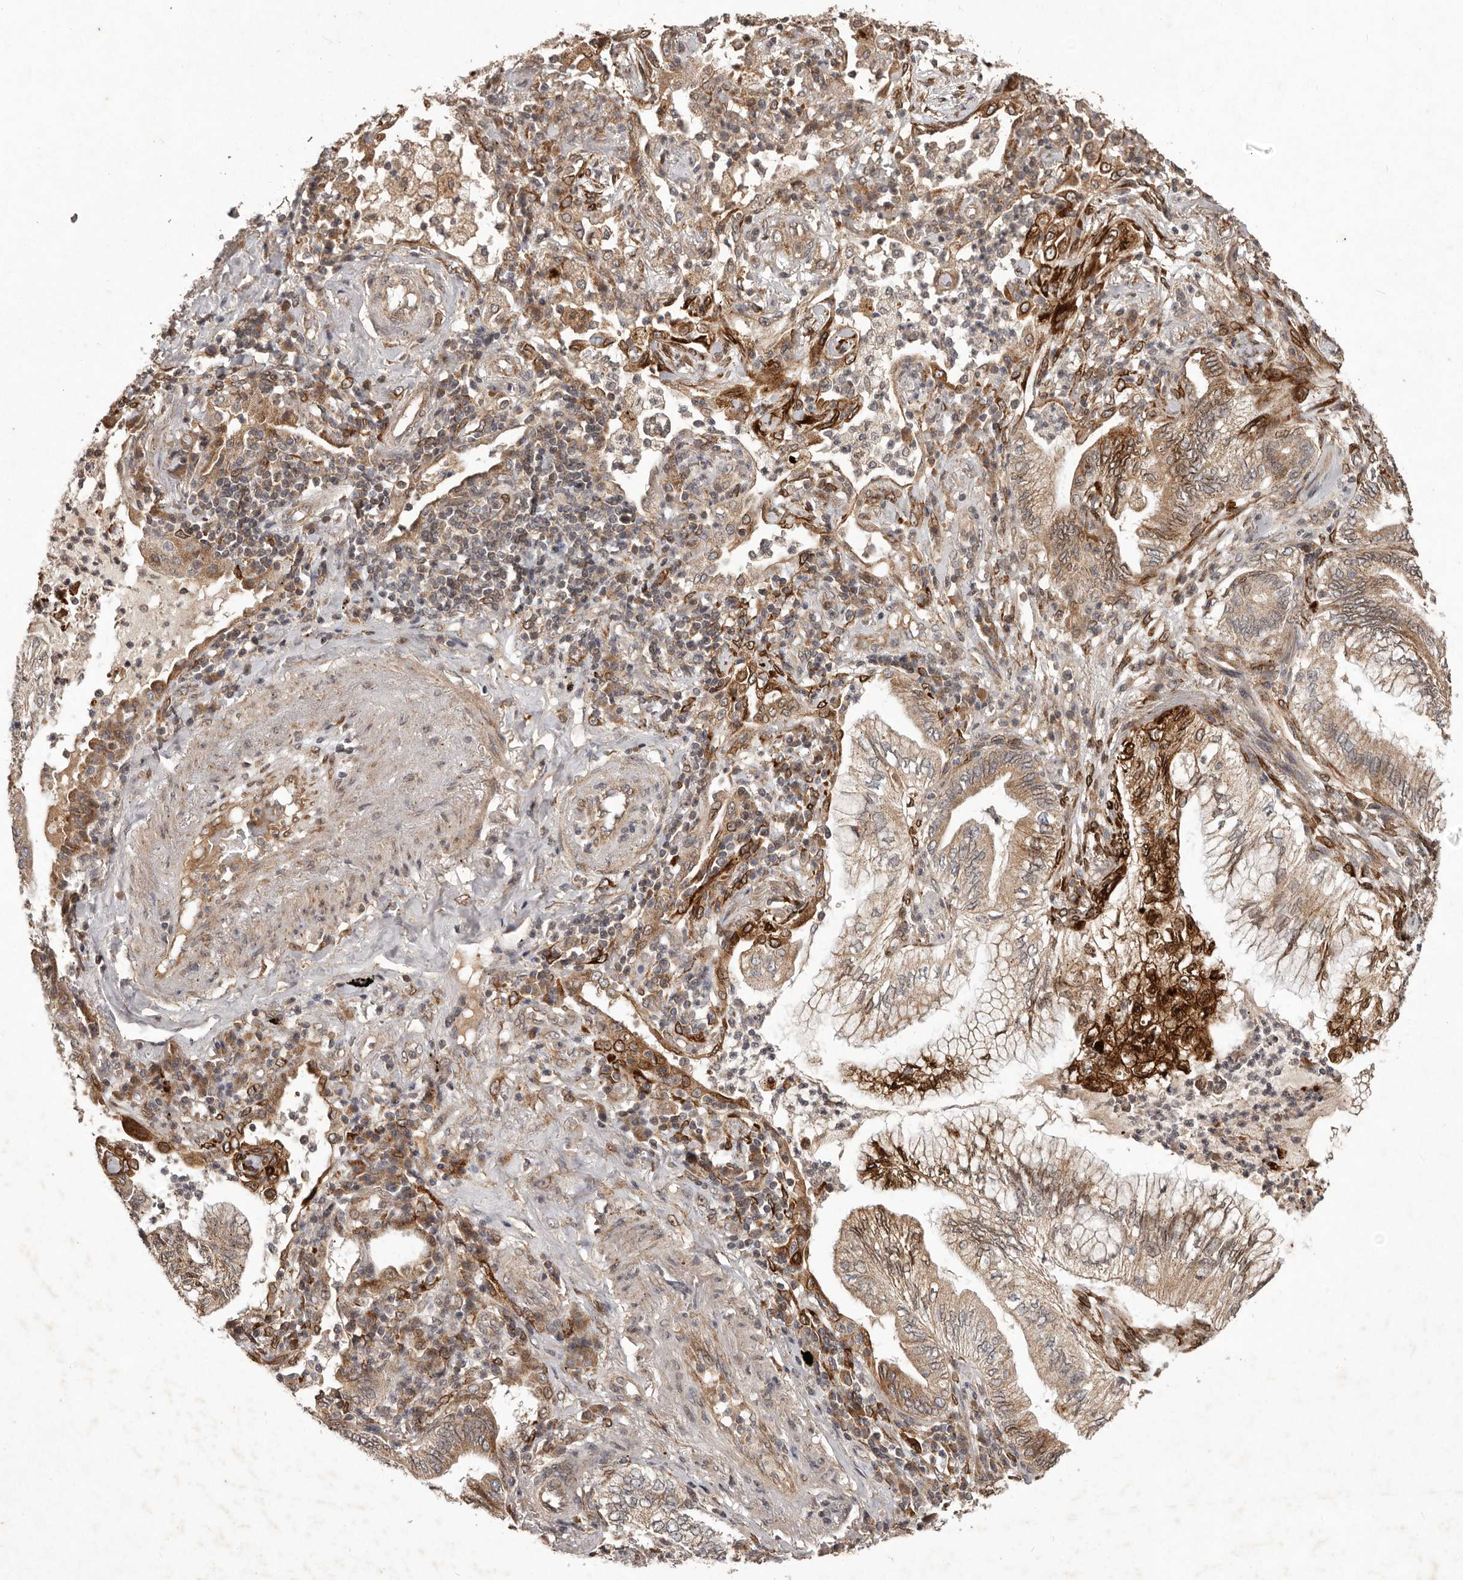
{"staining": {"intensity": "moderate", "quantity": ">75%", "location": "cytoplasmic/membranous"}, "tissue": "lung cancer", "cell_type": "Tumor cells", "image_type": "cancer", "snomed": [{"axis": "morphology", "description": "Normal tissue, NOS"}, {"axis": "morphology", "description": "Adenocarcinoma, NOS"}, {"axis": "topography", "description": "Bronchus"}, {"axis": "topography", "description": "Lung"}], "caption": "Adenocarcinoma (lung) stained with a protein marker shows moderate staining in tumor cells.", "gene": "PLOD2", "patient": {"sex": "female", "age": 70}}